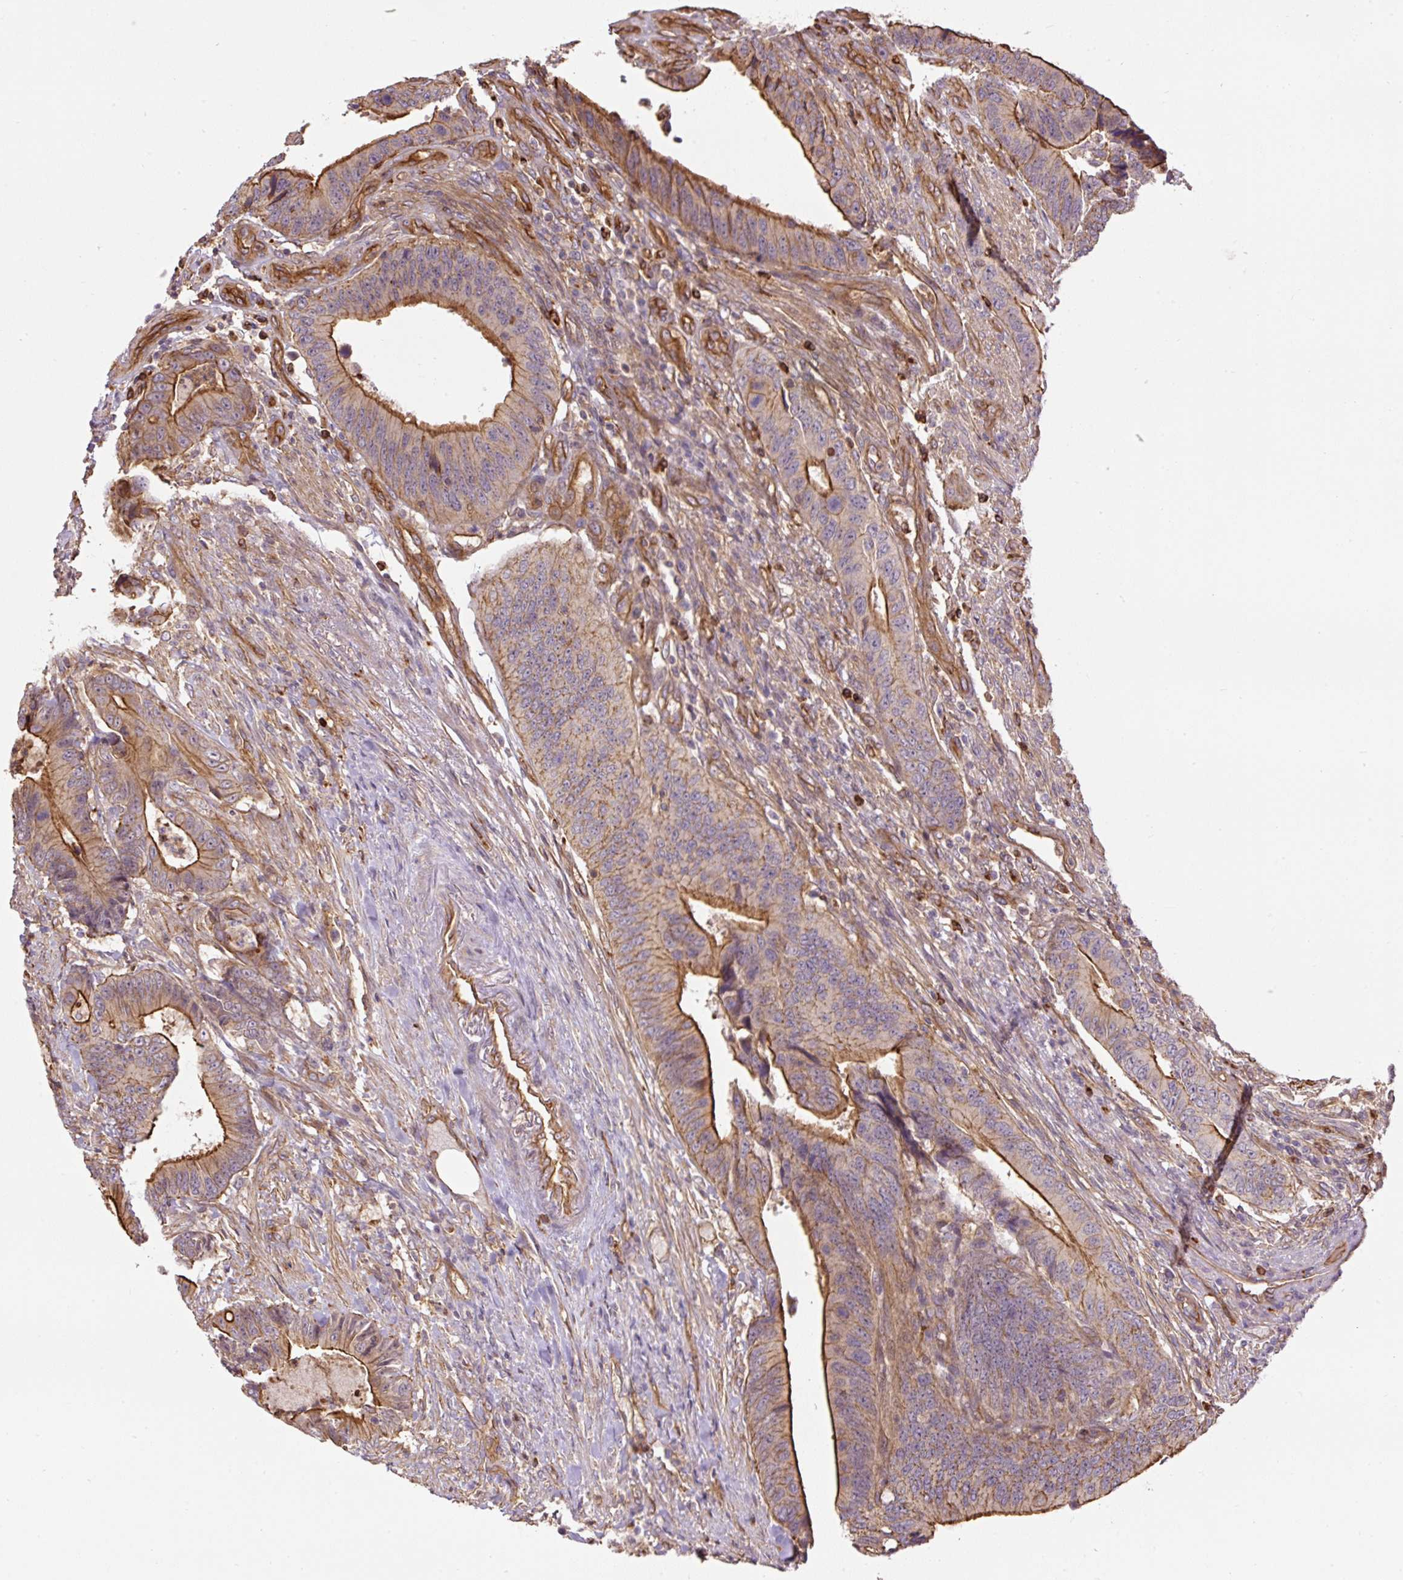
{"staining": {"intensity": "moderate", "quantity": ">75%", "location": "cytoplasmic/membranous"}, "tissue": "colorectal cancer", "cell_type": "Tumor cells", "image_type": "cancer", "snomed": [{"axis": "morphology", "description": "Adenocarcinoma, NOS"}, {"axis": "topography", "description": "Colon"}], "caption": "This histopathology image reveals adenocarcinoma (colorectal) stained with immunohistochemistry (IHC) to label a protein in brown. The cytoplasmic/membranous of tumor cells show moderate positivity for the protein. Nuclei are counter-stained blue.", "gene": "B3GALT5", "patient": {"sex": "male", "age": 87}}